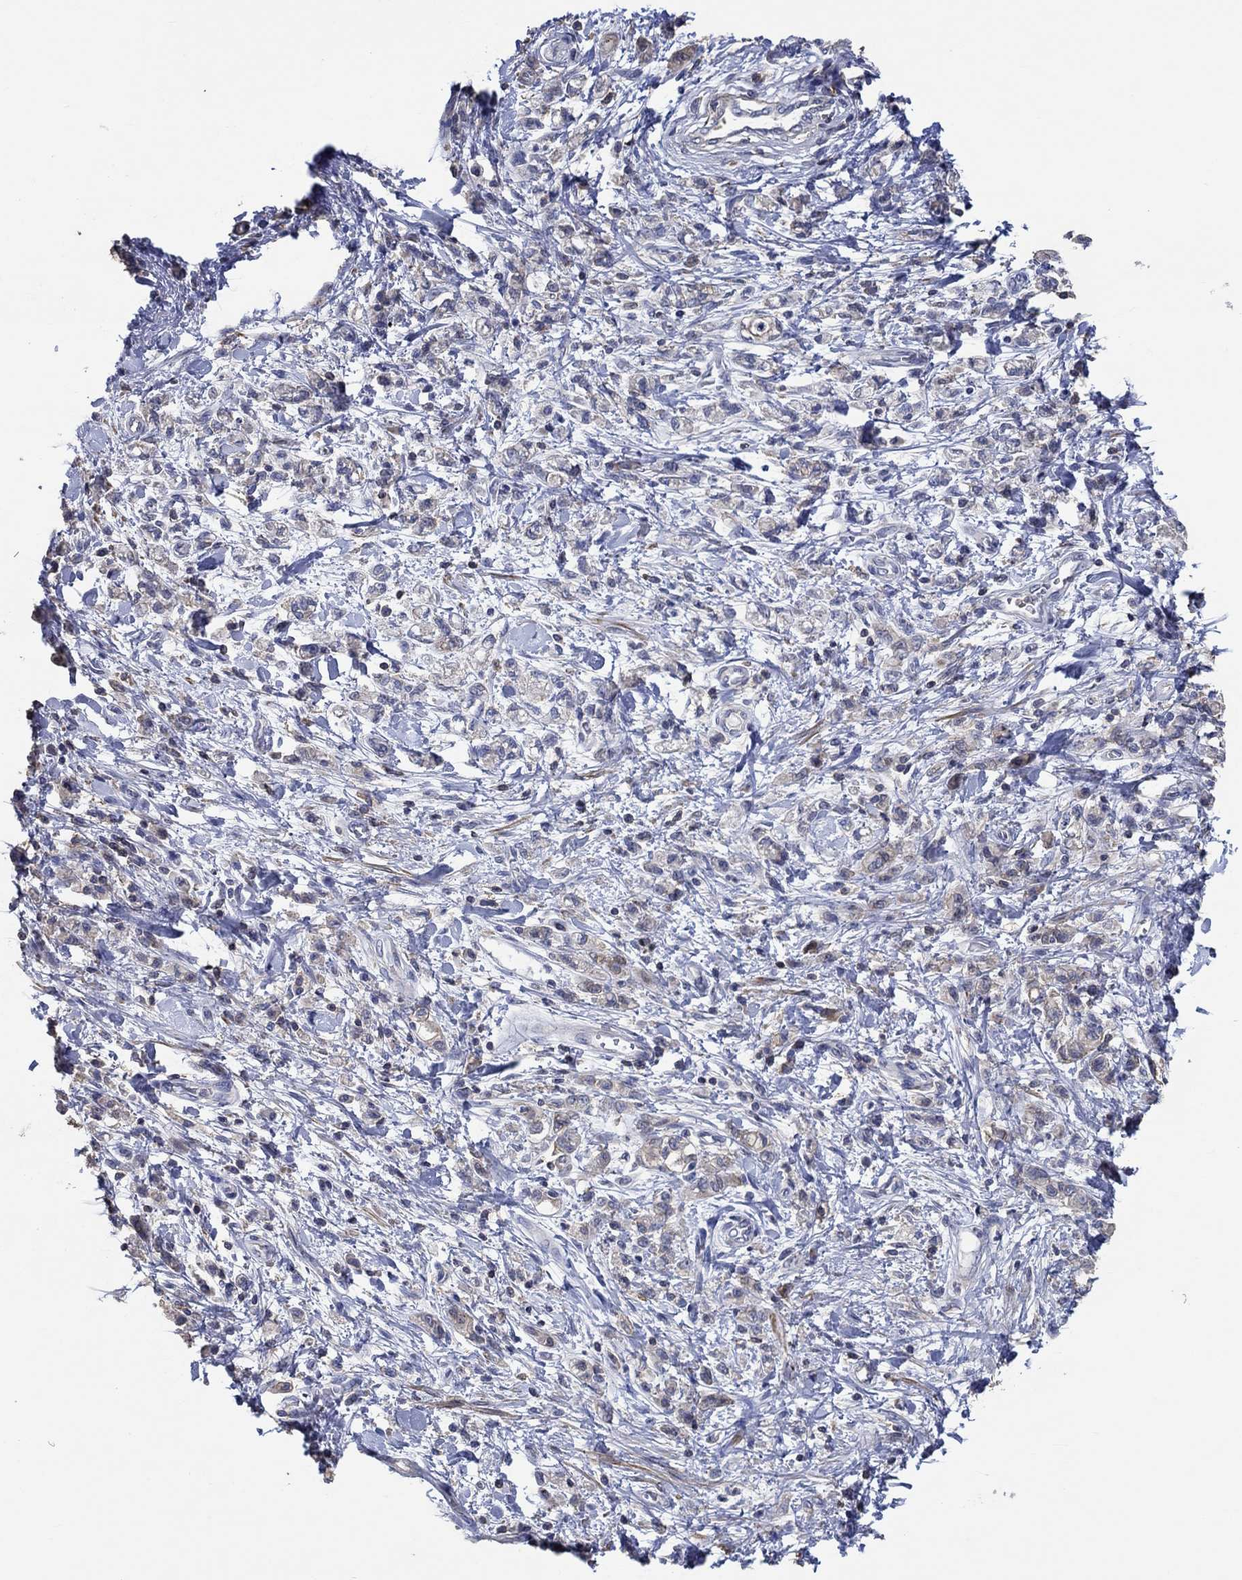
{"staining": {"intensity": "weak", "quantity": "<25%", "location": "cytoplasmic/membranous"}, "tissue": "stomach cancer", "cell_type": "Tumor cells", "image_type": "cancer", "snomed": [{"axis": "morphology", "description": "Adenocarcinoma, NOS"}, {"axis": "topography", "description": "Stomach"}], "caption": "IHC image of neoplastic tissue: stomach cancer stained with DAB (3,3'-diaminobenzidine) shows no significant protein expression in tumor cells. Nuclei are stained in blue.", "gene": "TNFAIP8L3", "patient": {"sex": "male", "age": 77}}